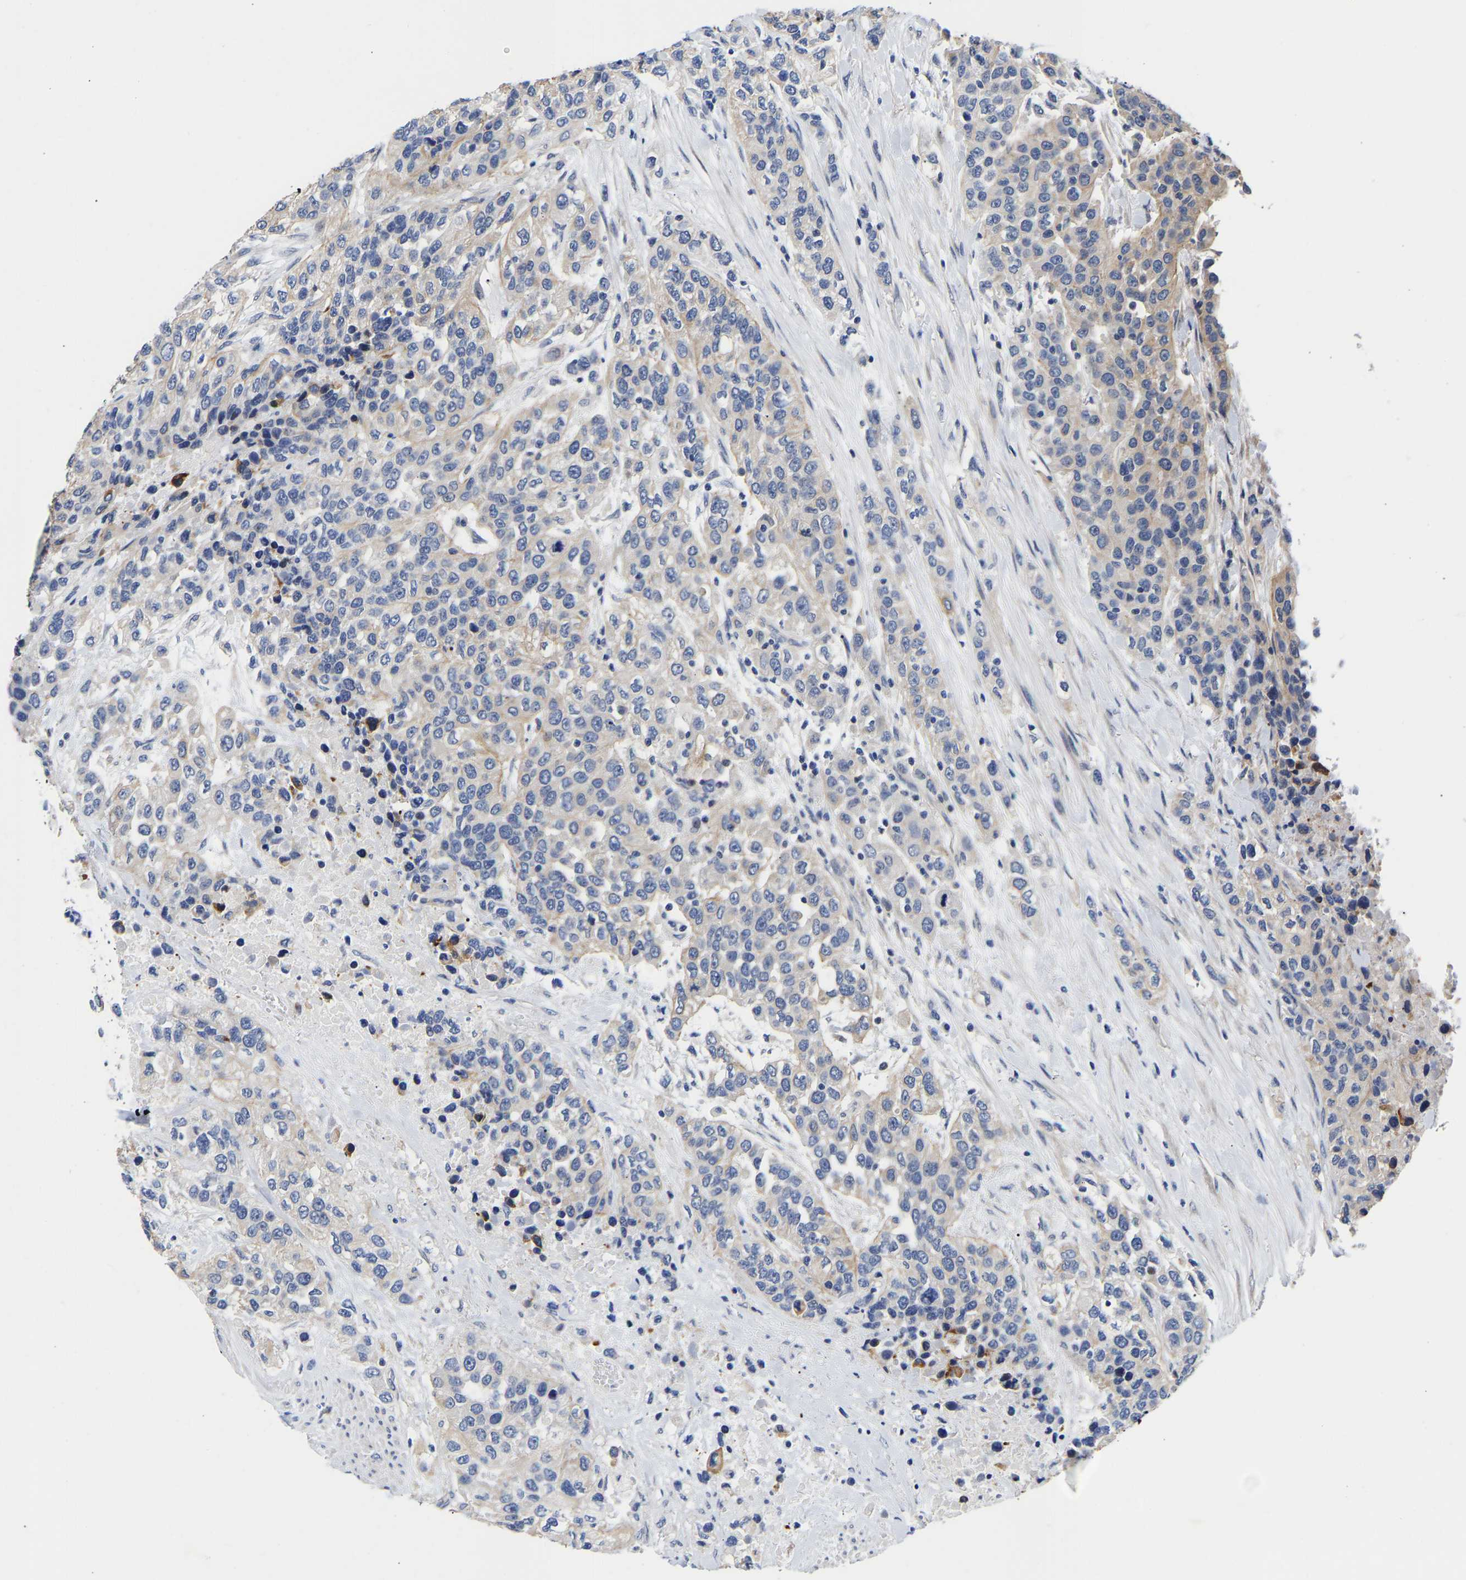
{"staining": {"intensity": "weak", "quantity": "<25%", "location": "cytoplasmic/membranous"}, "tissue": "urothelial cancer", "cell_type": "Tumor cells", "image_type": "cancer", "snomed": [{"axis": "morphology", "description": "Urothelial carcinoma, High grade"}, {"axis": "topography", "description": "Urinary bladder"}], "caption": "Protein analysis of urothelial cancer exhibits no significant positivity in tumor cells.", "gene": "CCDC6", "patient": {"sex": "female", "age": 80}}